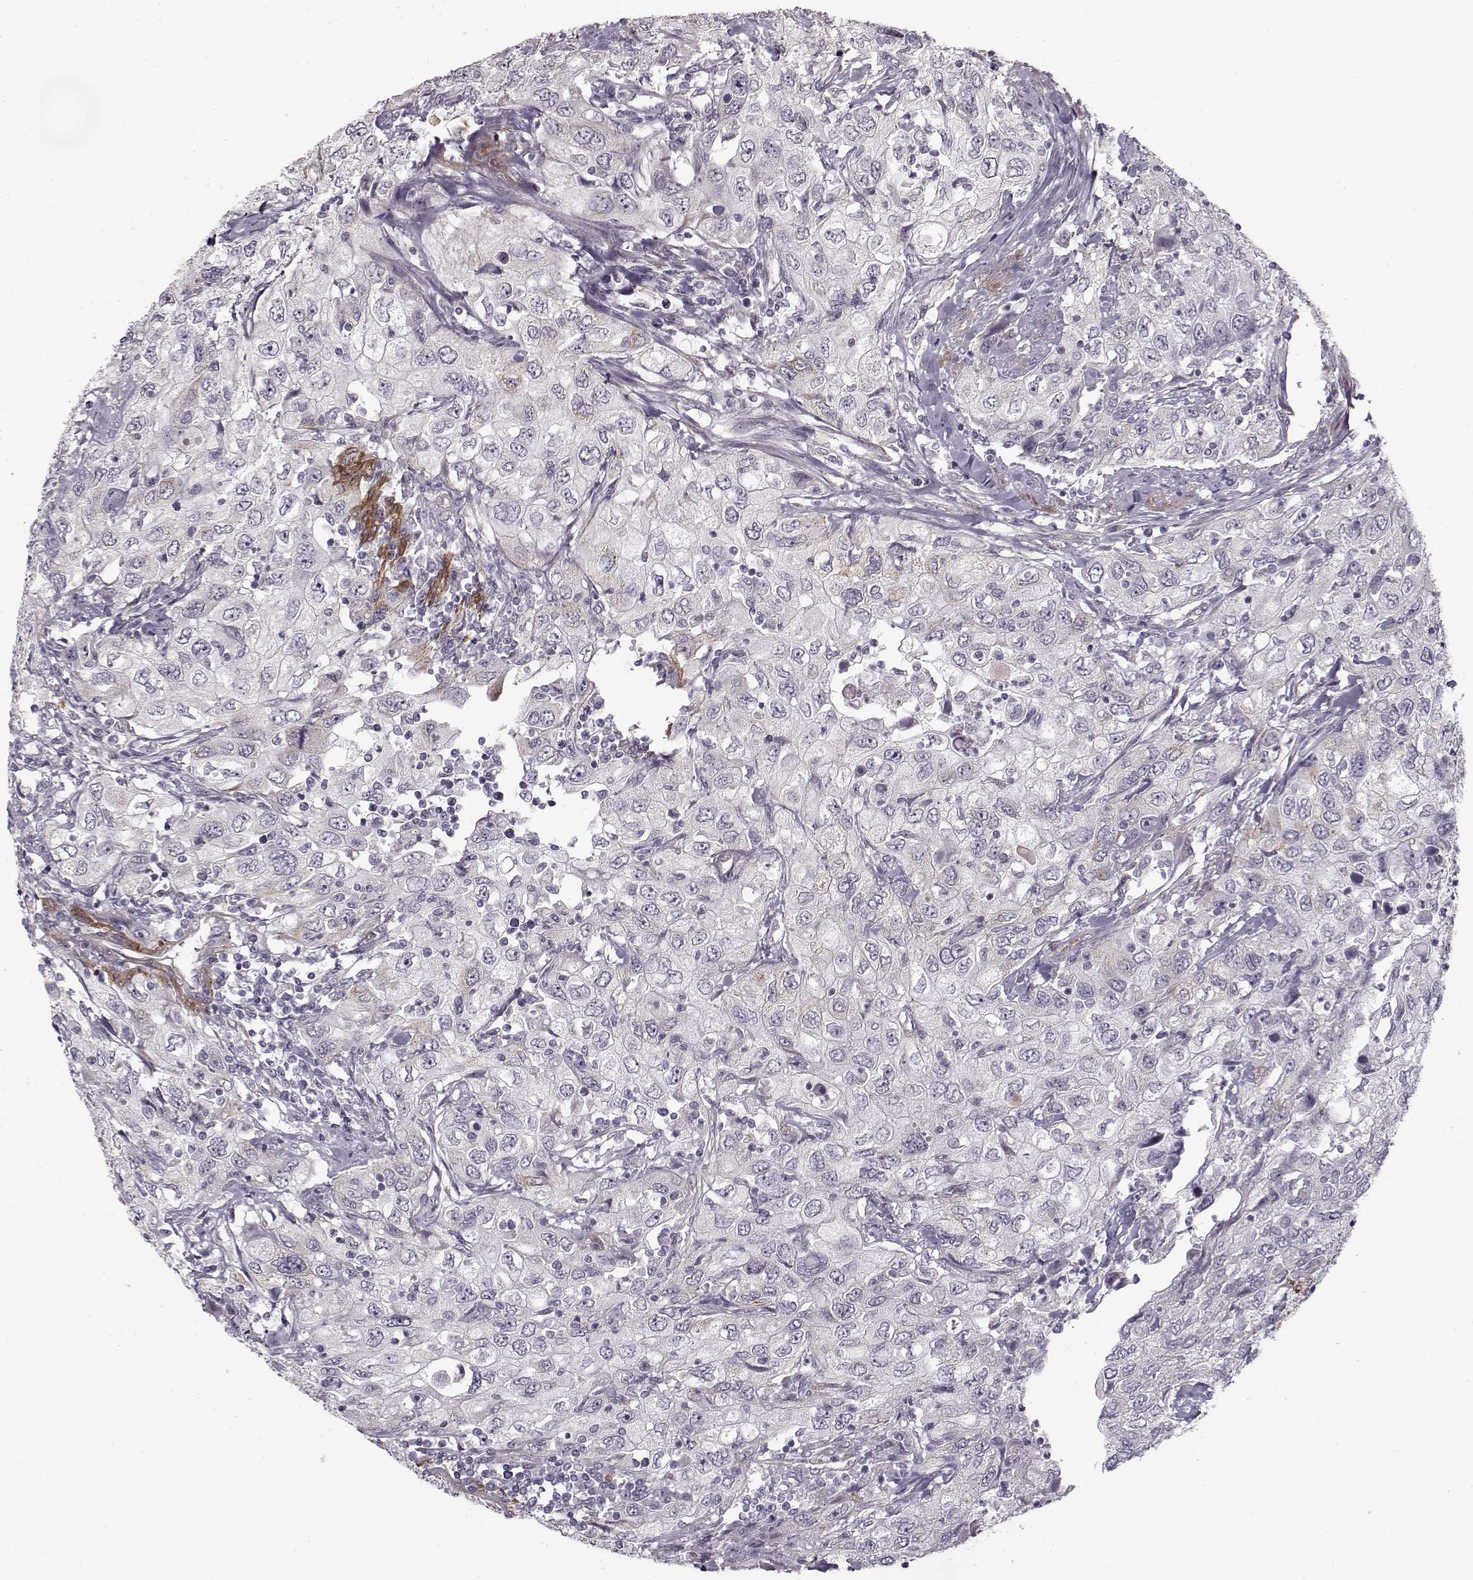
{"staining": {"intensity": "negative", "quantity": "none", "location": "none"}, "tissue": "urothelial cancer", "cell_type": "Tumor cells", "image_type": "cancer", "snomed": [{"axis": "morphology", "description": "Urothelial carcinoma, High grade"}, {"axis": "topography", "description": "Urinary bladder"}], "caption": "High magnification brightfield microscopy of high-grade urothelial carcinoma stained with DAB (brown) and counterstained with hematoxylin (blue): tumor cells show no significant positivity.", "gene": "LAMB2", "patient": {"sex": "male", "age": 76}}